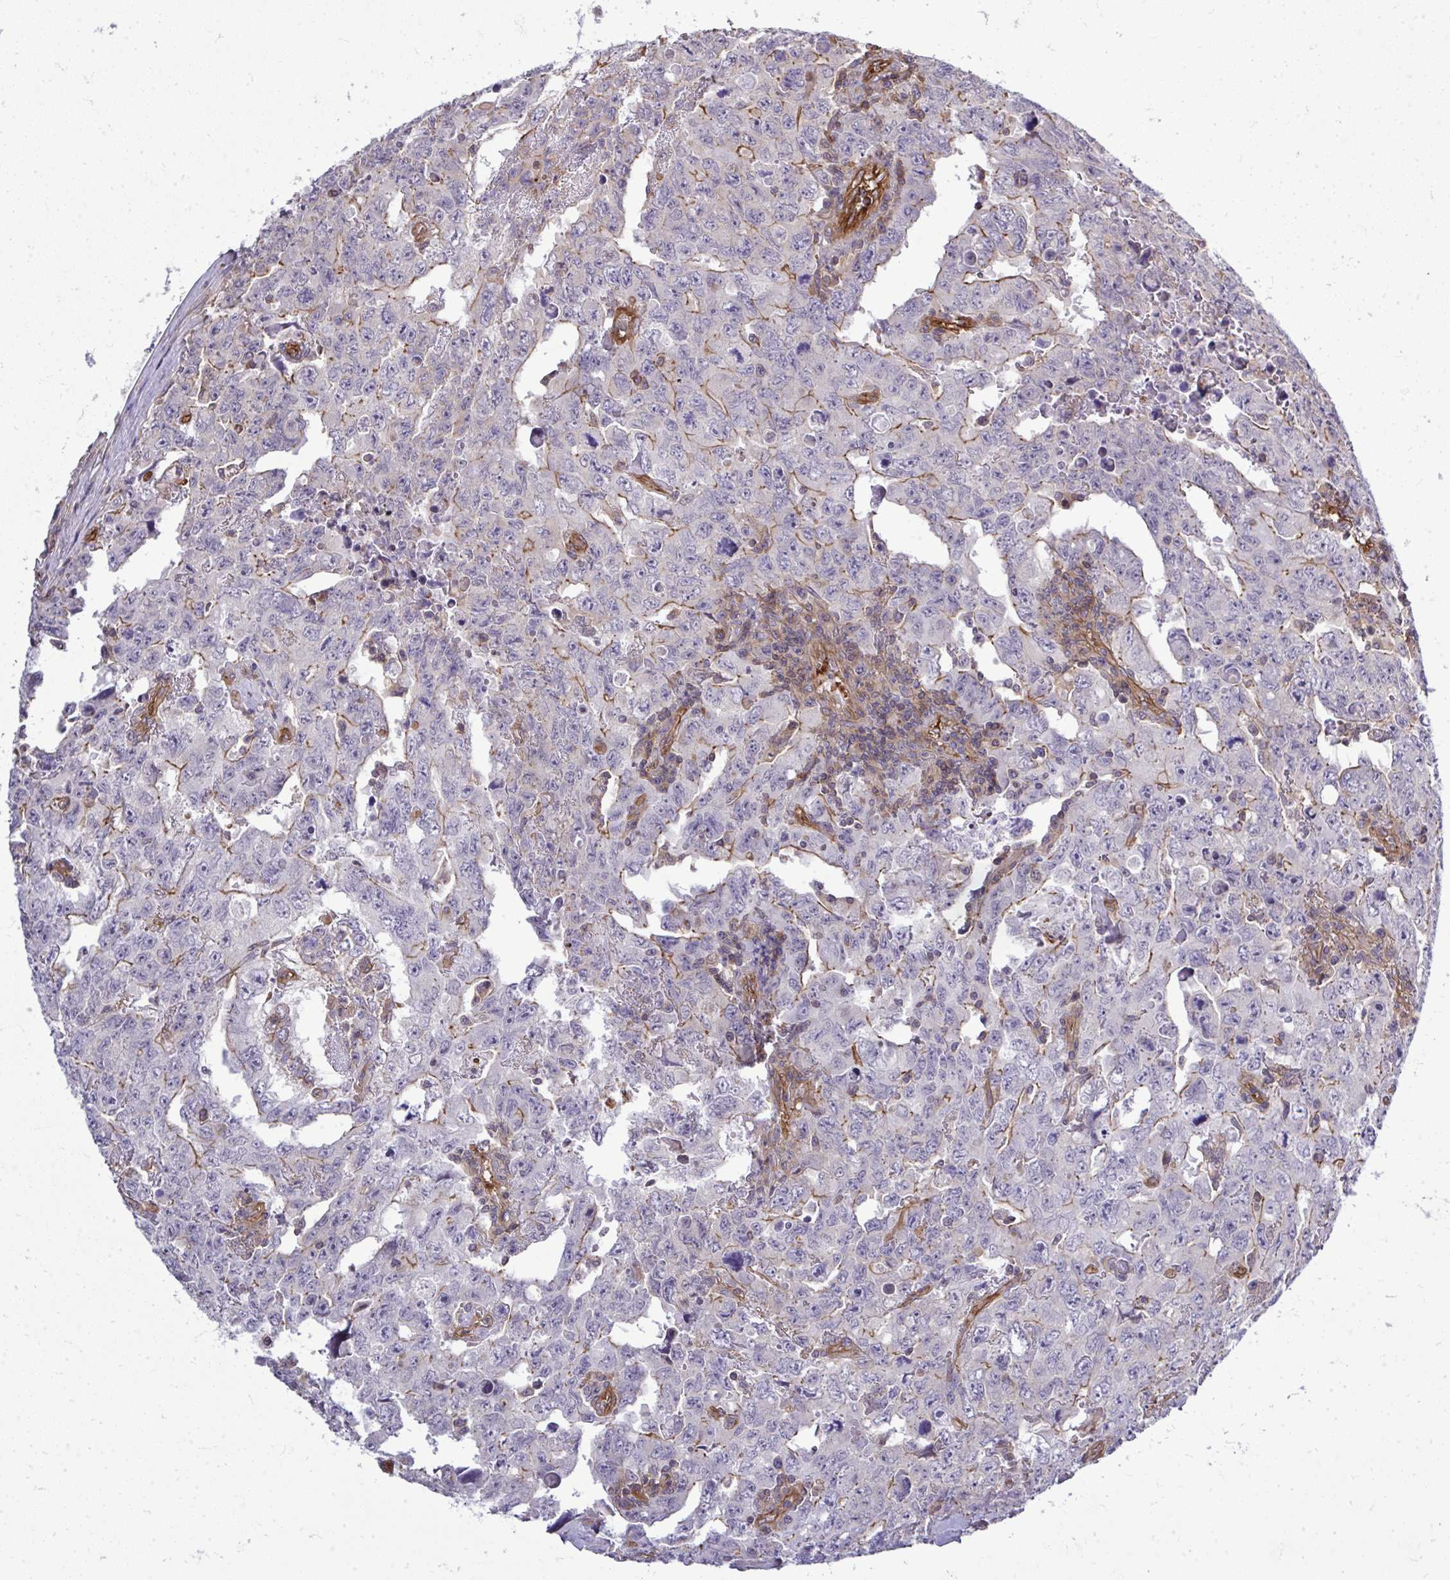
{"staining": {"intensity": "moderate", "quantity": "<25%", "location": "cytoplasmic/membranous"}, "tissue": "testis cancer", "cell_type": "Tumor cells", "image_type": "cancer", "snomed": [{"axis": "morphology", "description": "Carcinoma, Embryonal, NOS"}, {"axis": "topography", "description": "Testis"}], "caption": "A high-resolution photomicrograph shows IHC staining of testis embryonal carcinoma, which displays moderate cytoplasmic/membranous expression in approximately <25% of tumor cells.", "gene": "FUT10", "patient": {"sex": "male", "age": 24}}